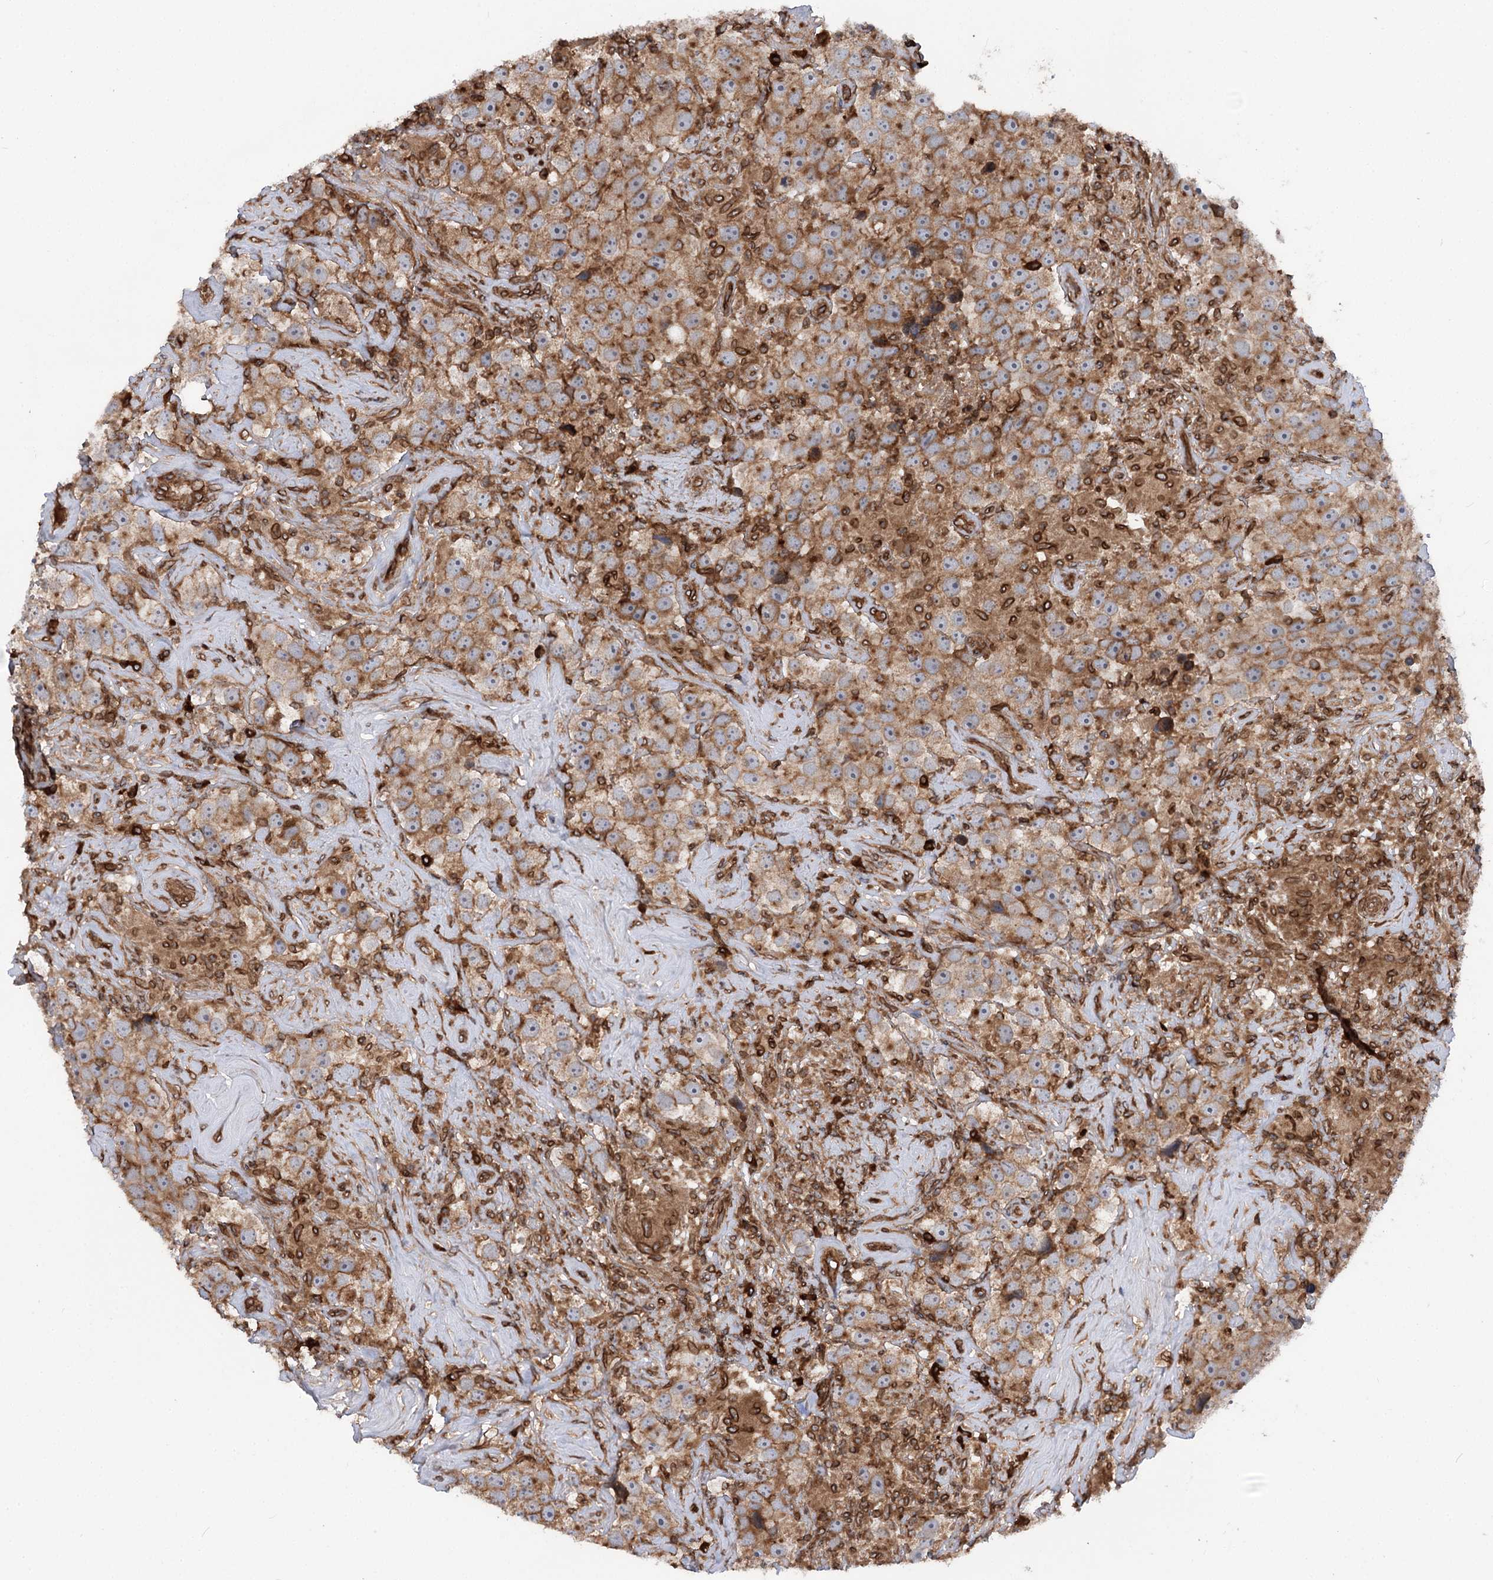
{"staining": {"intensity": "moderate", "quantity": ">75%", "location": "cytoplasmic/membranous"}, "tissue": "testis cancer", "cell_type": "Tumor cells", "image_type": "cancer", "snomed": [{"axis": "morphology", "description": "Seminoma, NOS"}, {"axis": "topography", "description": "Testis"}], "caption": "Immunohistochemistry (IHC) histopathology image of human testis cancer (seminoma) stained for a protein (brown), which displays medium levels of moderate cytoplasmic/membranous staining in about >75% of tumor cells.", "gene": "FGFR1OP2", "patient": {"sex": "male", "age": 49}}